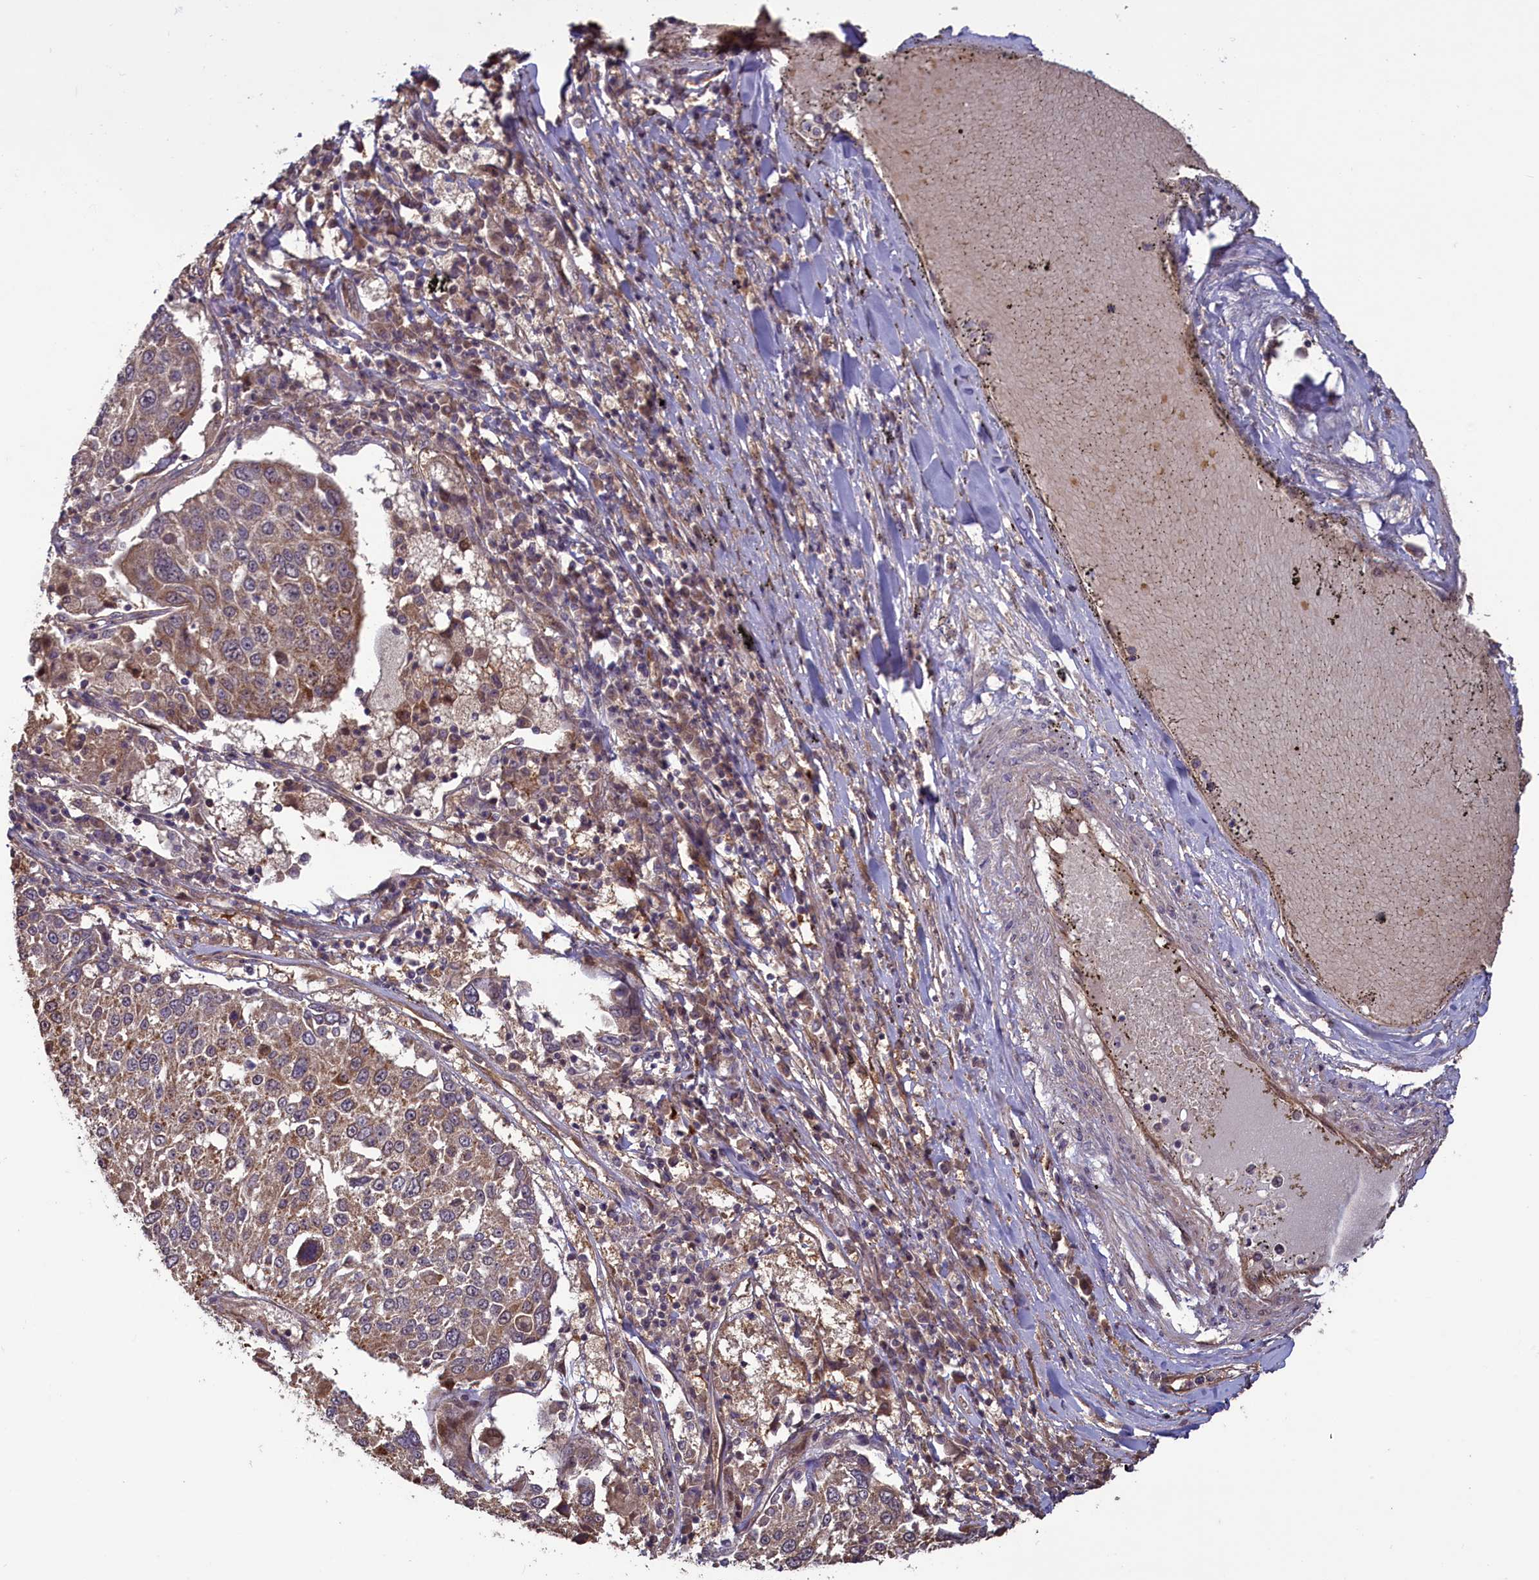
{"staining": {"intensity": "moderate", "quantity": ">75%", "location": "cytoplasmic/membranous"}, "tissue": "lung cancer", "cell_type": "Tumor cells", "image_type": "cancer", "snomed": [{"axis": "morphology", "description": "Squamous cell carcinoma, NOS"}, {"axis": "topography", "description": "Lung"}], "caption": "Lung cancer (squamous cell carcinoma) tissue reveals moderate cytoplasmic/membranous expression in about >75% of tumor cells Using DAB (3,3'-diaminobenzidine) (brown) and hematoxylin (blue) stains, captured at high magnification using brightfield microscopy.", "gene": "CIAO2B", "patient": {"sex": "male", "age": 65}}